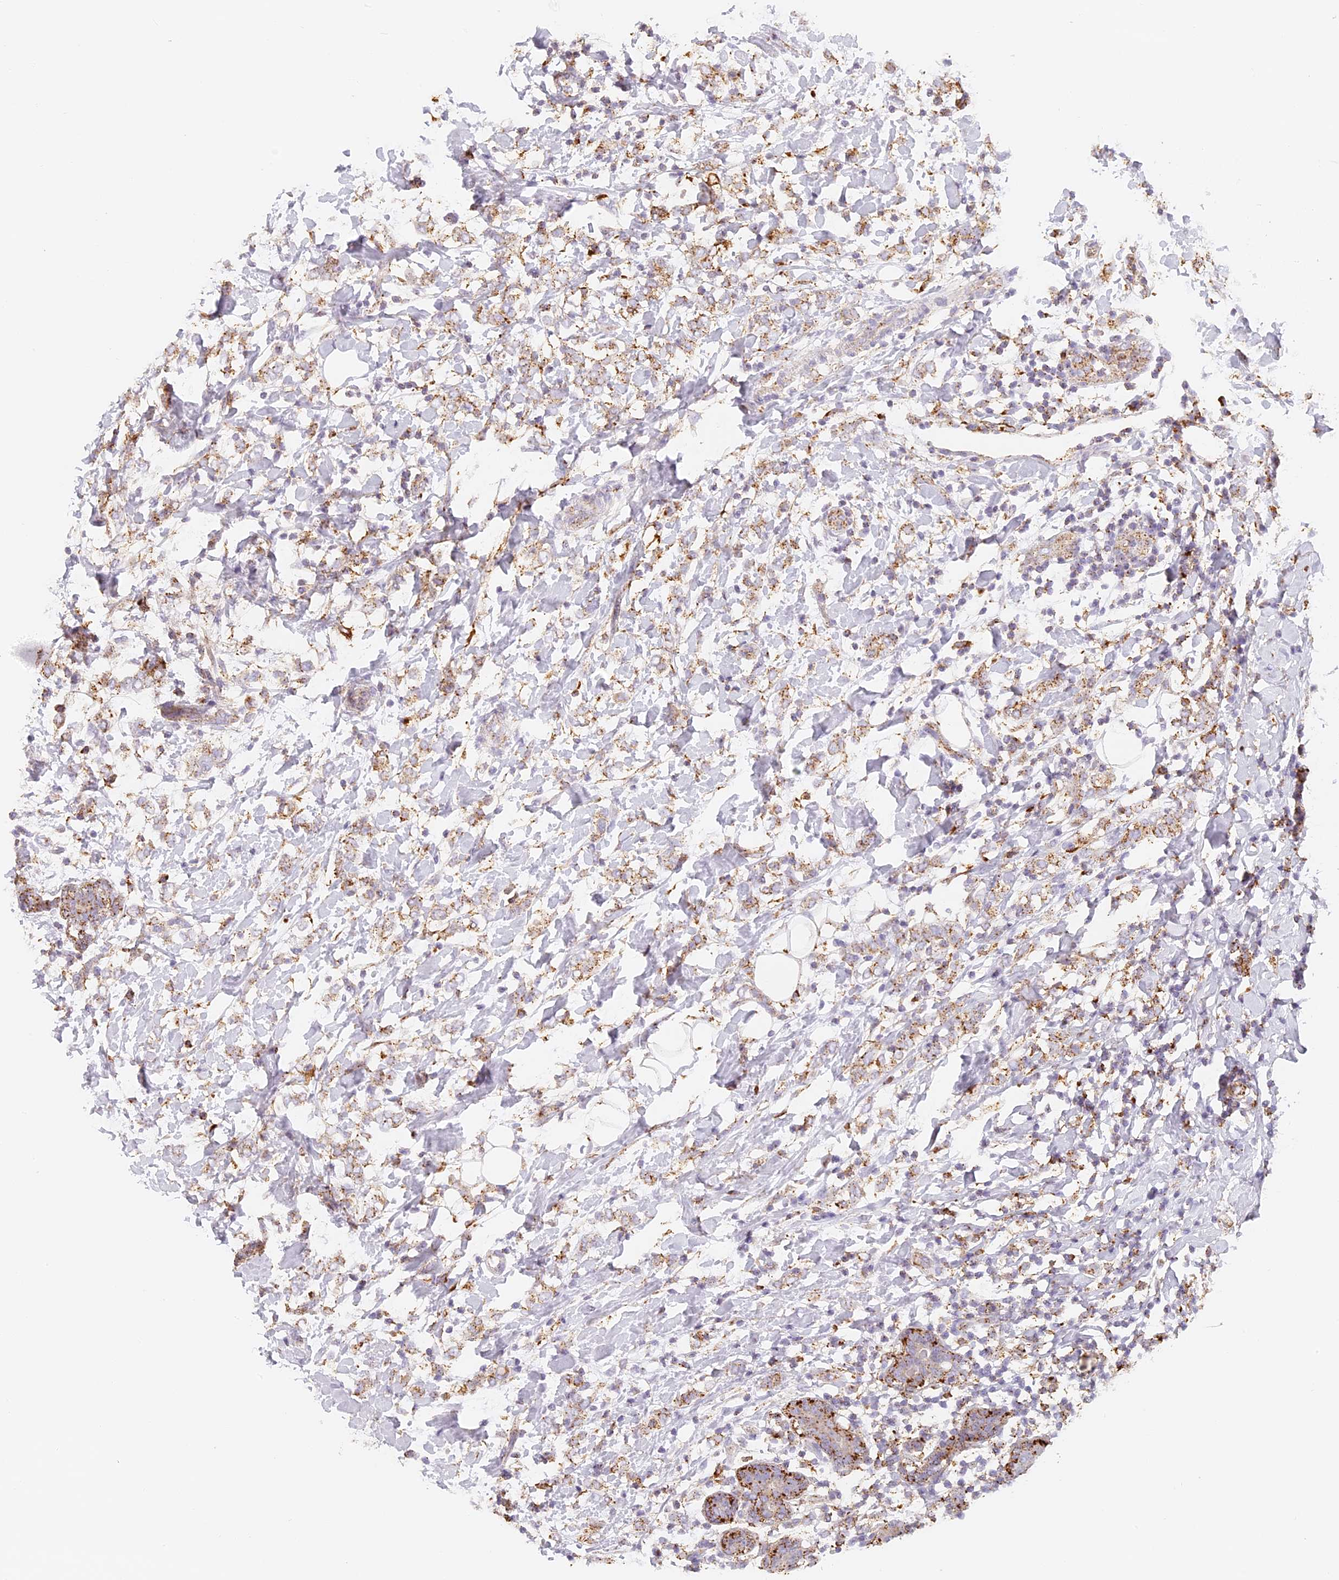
{"staining": {"intensity": "weak", "quantity": ">75%", "location": "cytoplasmic/membranous"}, "tissue": "breast cancer", "cell_type": "Tumor cells", "image_type": "cancer", "snomed": [{"axis": "morphology", "description": "Normal tissue, NOS"}, {"axis": "morphology", "description": "Lobular carcinoma"}, {"axis": "topography", "description": "Breast"}], "caption": "High-power microscopy captured an IHC photomicrograph of breast lobular carcinoma, revealing weak cytoplasmic/membranous expression in approximately >75% of tumor cells. (IHC, brightfield microscopy, high magnification).", "gene": "LAMP2", "patient": {"sex": "female", "age": 47}}